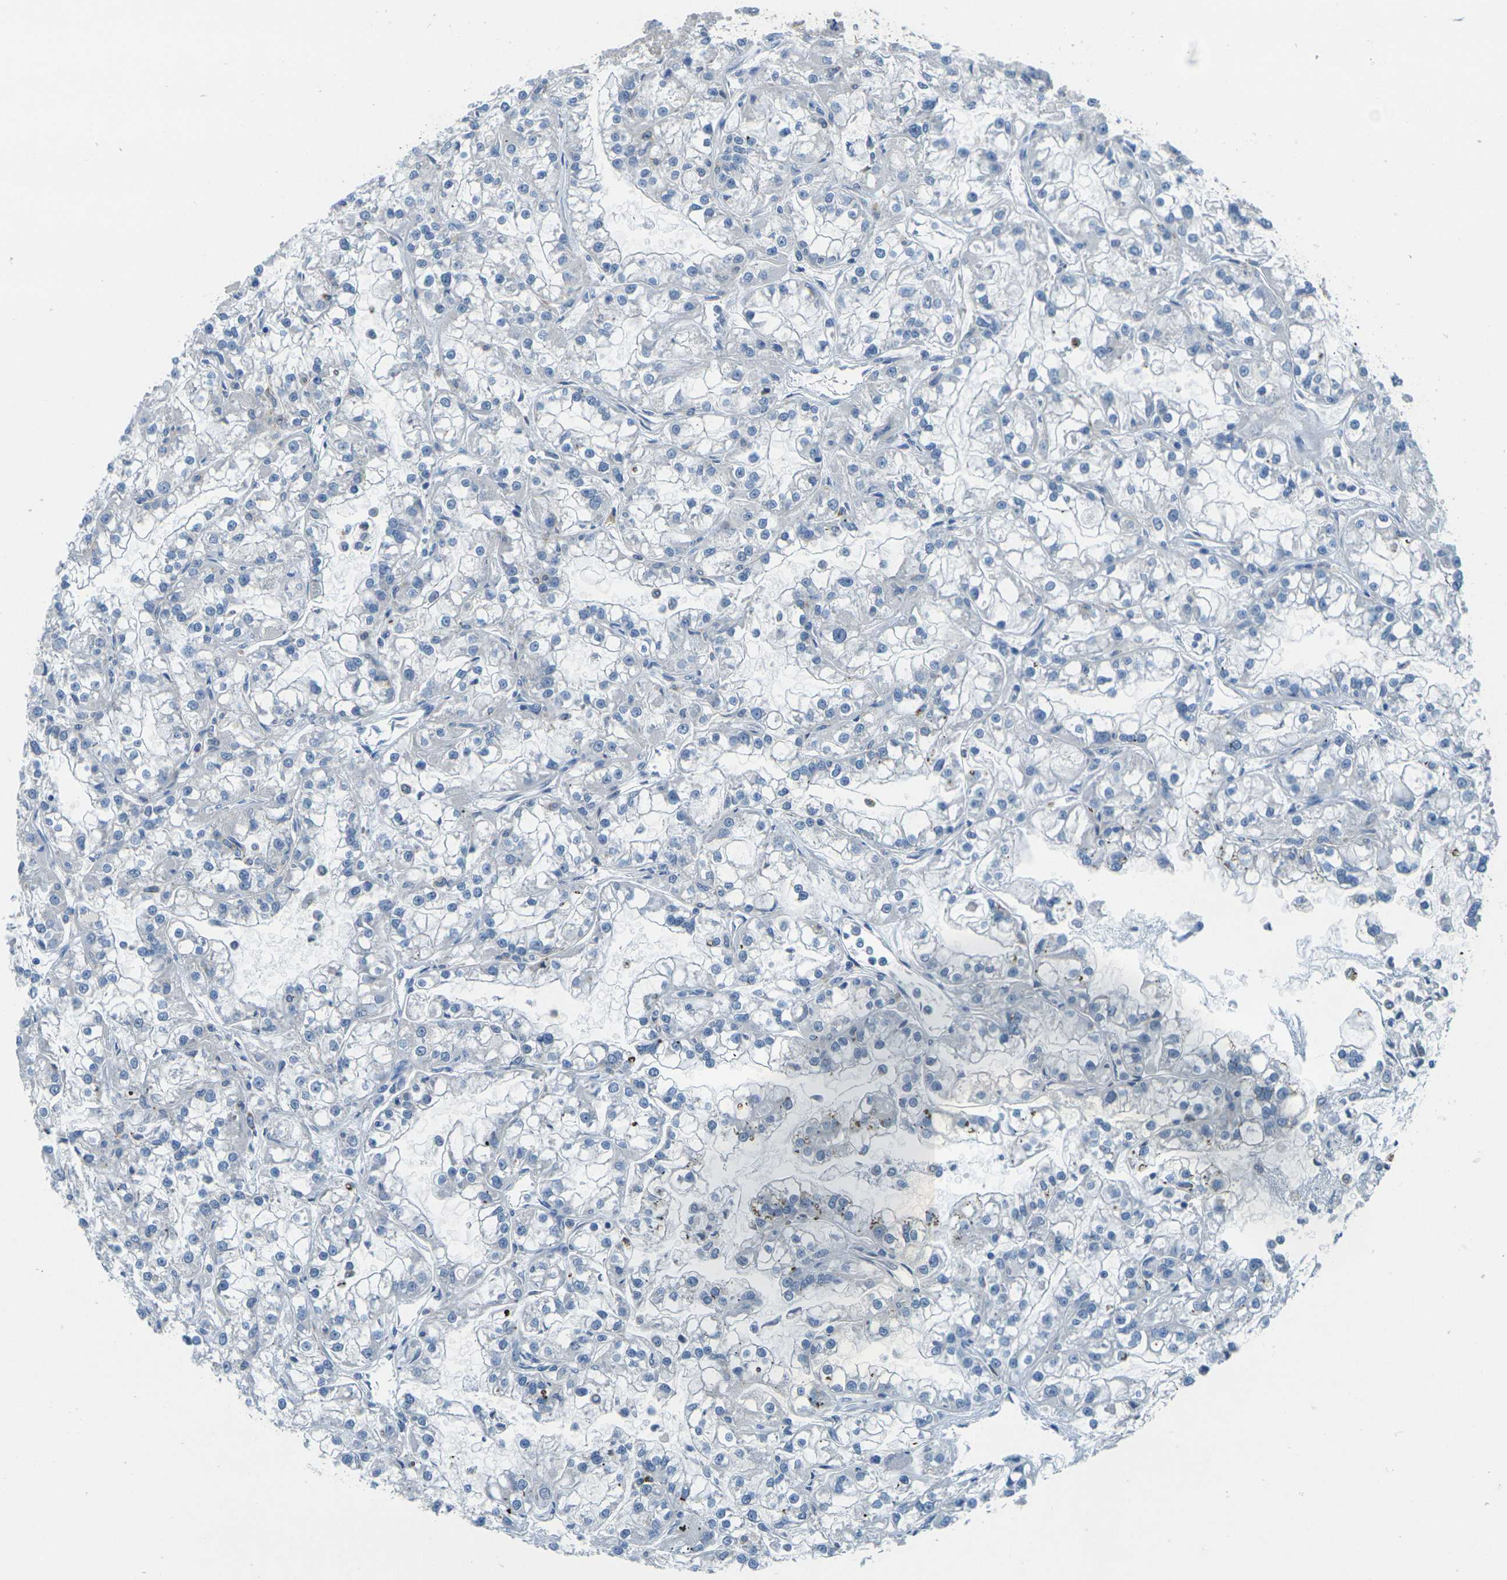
{"staining": {"intensity": "negative", "quantity": "none", "location": "none"}, "tissue": "renal cancer", "cell_type": "Tumor cells", "image_type": "cancer", "snomed": [{"axis": "morphology", "description": "Adenocarcinoma, NOS"}, {"axis": "topography", "description": "Kidney"}], "caption": "IHC histopathology image of renal cancer (adenocarcinoma) stained for a protein (brown), which exhibits no expression in tumor cells. (Immunohistochemistry, brightfield microscopy, high magnification).", "gene": "CYP2C8", "patient": {"sex": "female", "age": 52}}